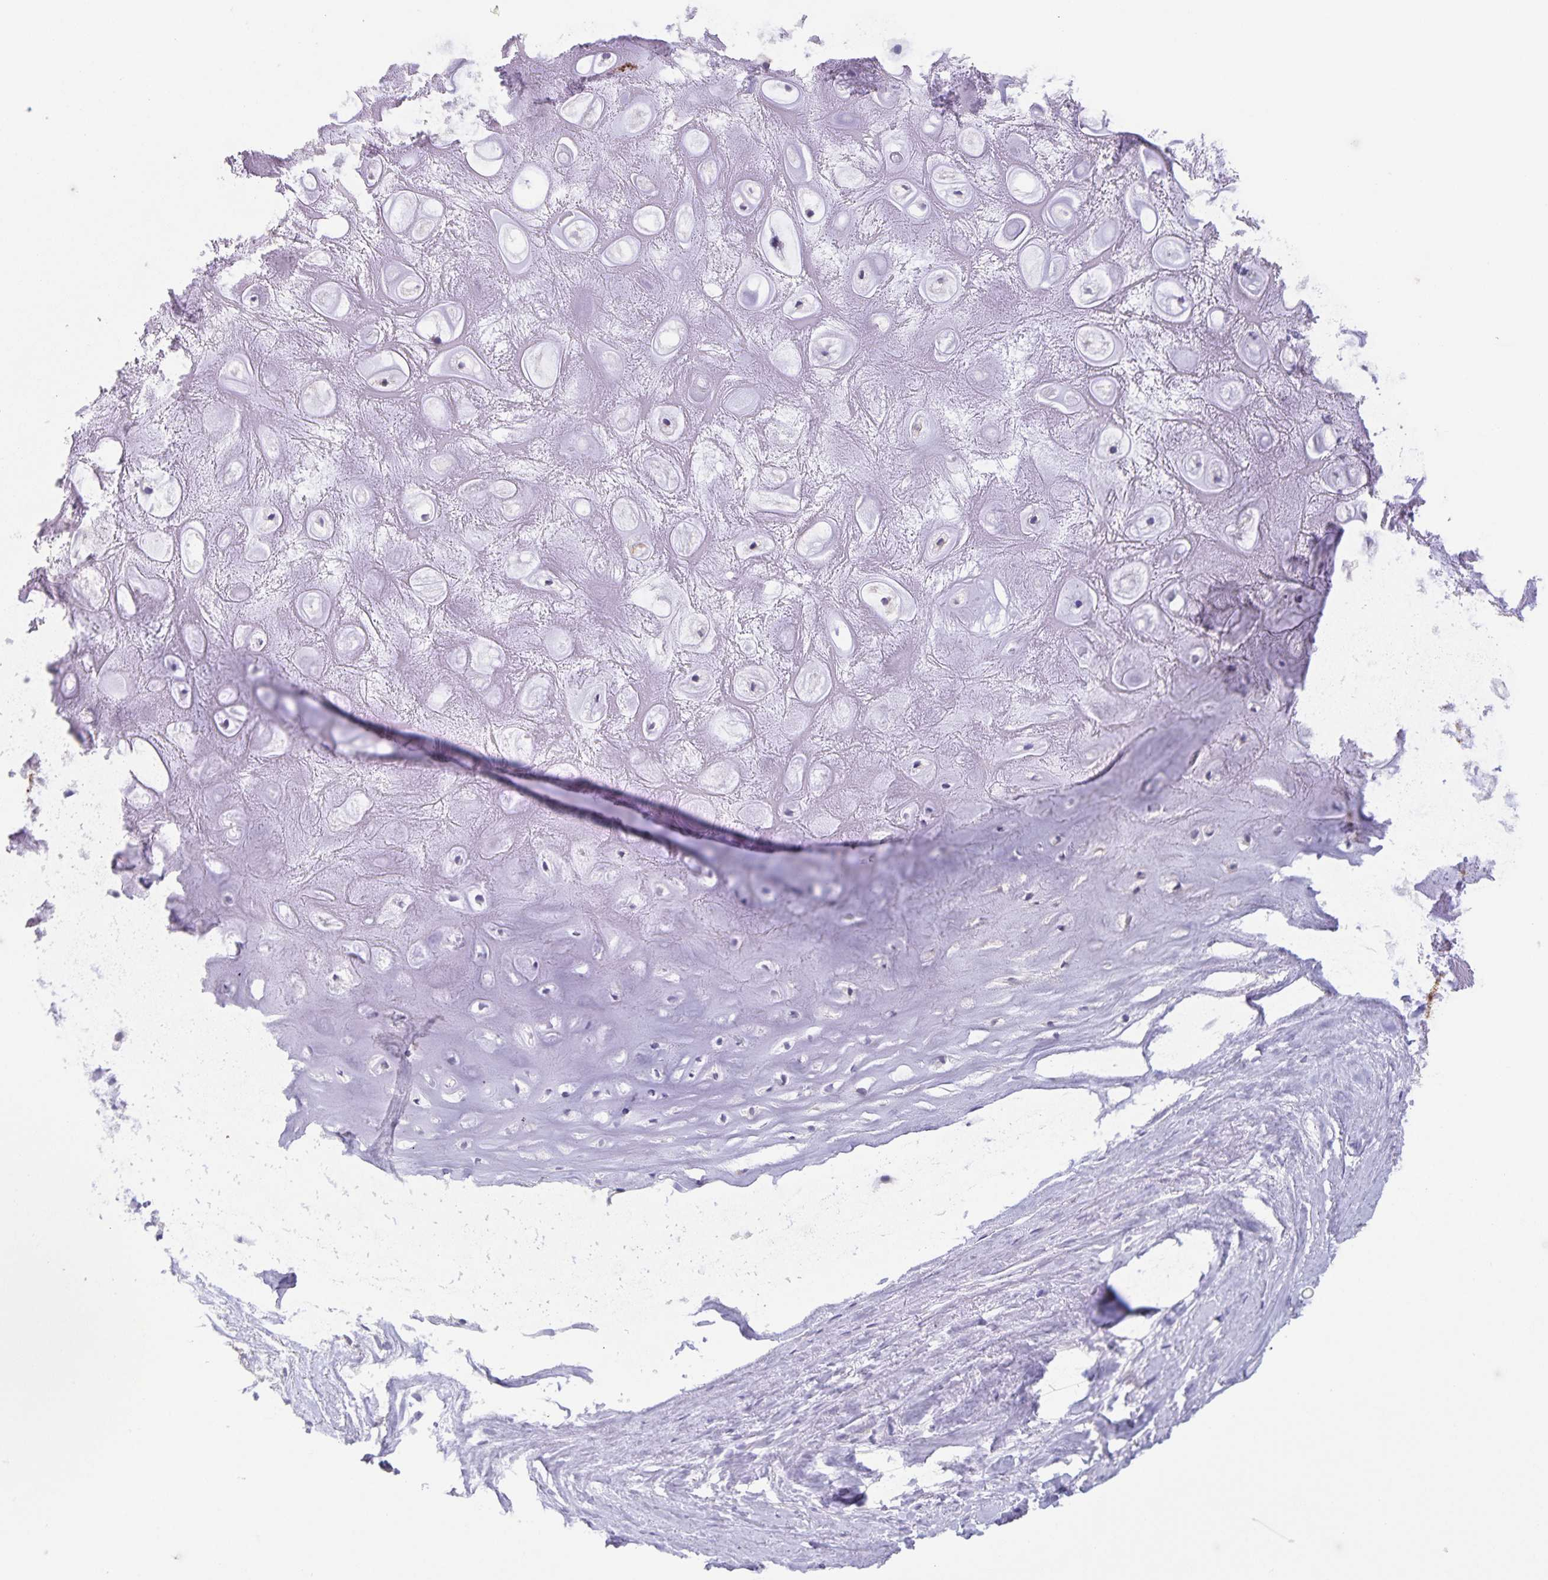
{"staining": {"intensity": "negative", "quantity": "none", "location": "none"}, "tissue": "soft tissue", "cell_type": "Chondrocytes", "image_type": "normal", "snomed": [{"axis": "morphology", "description": "Normal tissue, NOS"}, {"axis": "topography", "description": "Lymph node"}, {"axis": "topography", "description": "Cartilage tissue"}, {"axis": "topography", "description": "Nasopharynx"}], "caption": "Chondrocytes are negative for brown protein staining in unremarkable soft tissue.", "gene": "AQP4", "patient": {"sex": "male", "age": 63}}